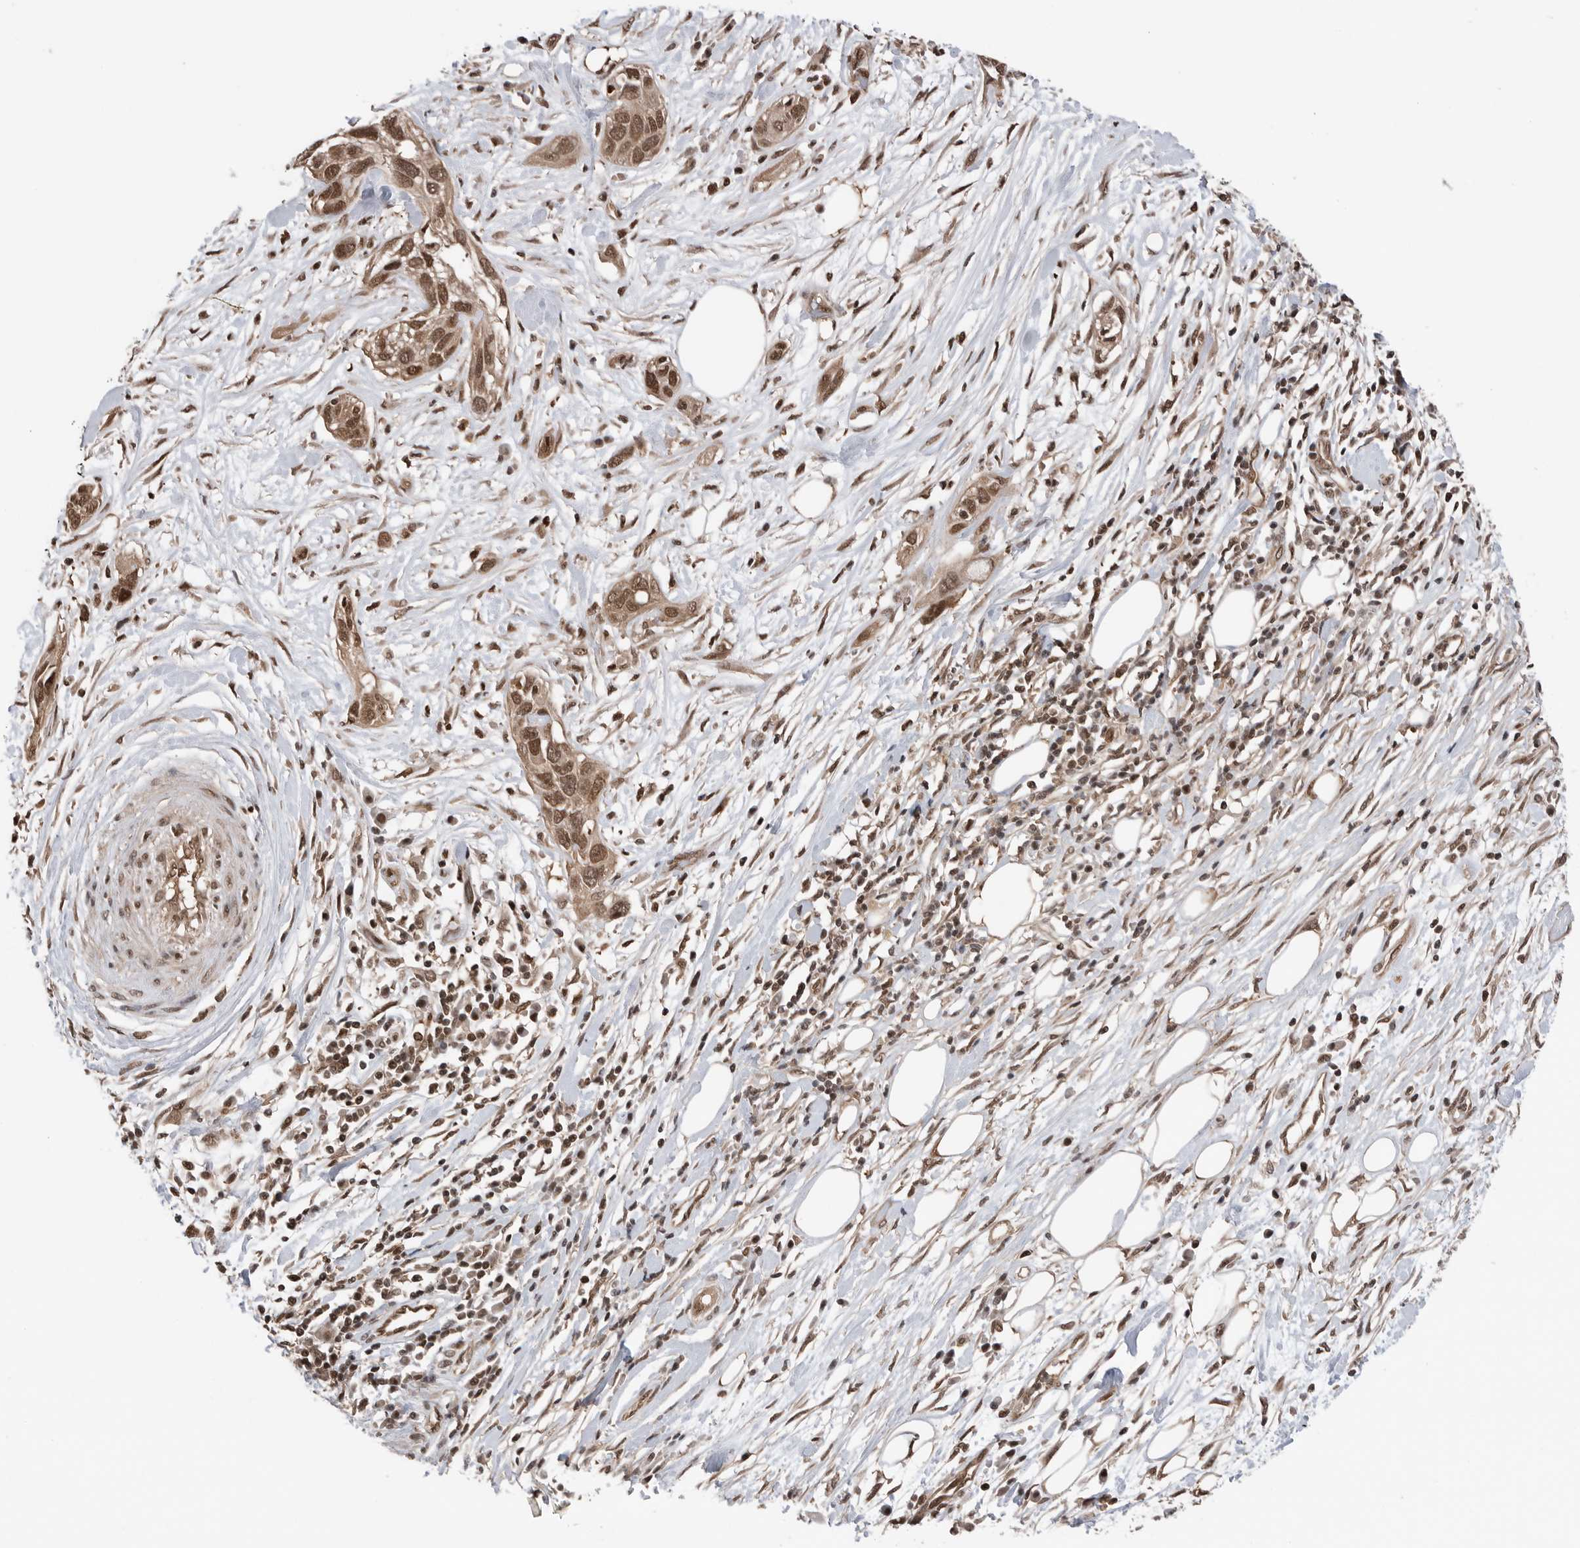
{"staining": {"intensity": "moderate", "quantity": ">75%", "location": "nuclear"}, "tissue": "pancreatic cancer", "cell_type": "Tumor cells", "image_type": "cancer", "snomed": [{"axis": "morphology", "description": "Adenocarcinoma, NOS"}, {"axis": "topography", "description": "Pancreas"}], "caption": "Pancreatic cancer (adenocarcinoma) stained with a brown dye displays moderate nuclear positive positivity in about >75% of tumor cells.", "gene": "PEAK1", "patient": {"sex": "female", "age": 60}}